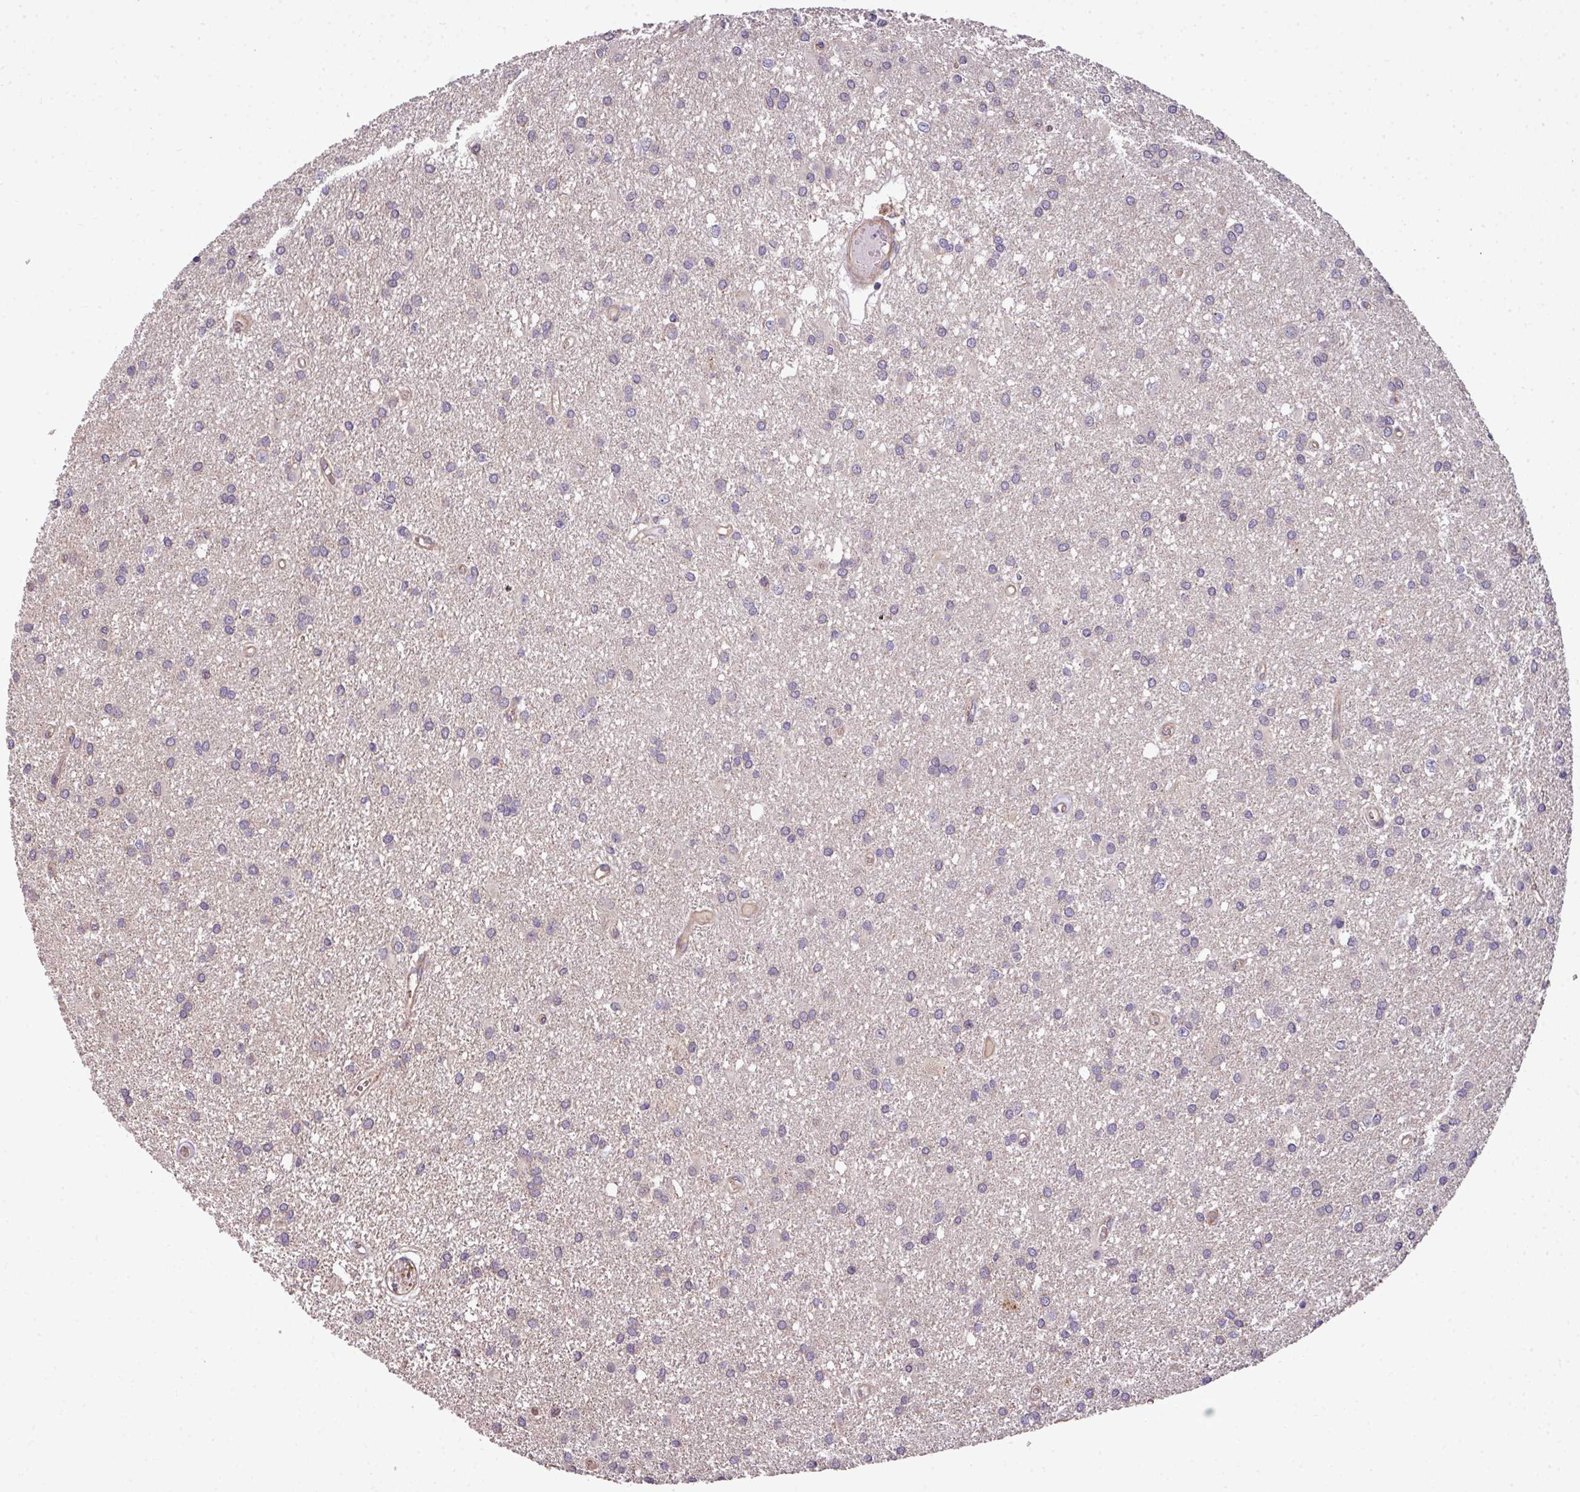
{"staining": {"intensity": "negative", "quantity": "none", "location": "none"}, "tissue": "glioma", "cell_type": "Tumor cells", "image_type": "cancer", "snomed": [{"axis": "morphology", "description": "Glioma, malignant, High grade"}, {"axis": "topography", "description": "Brain"}], "caption": "Immunohistochemistry micrograph of human malignant glioma (high-grade) stained for a protein (brown), which displays no staining in tumor cells.", "gene": "CASS4", "patient": {"sex": "female", "age": 50}}